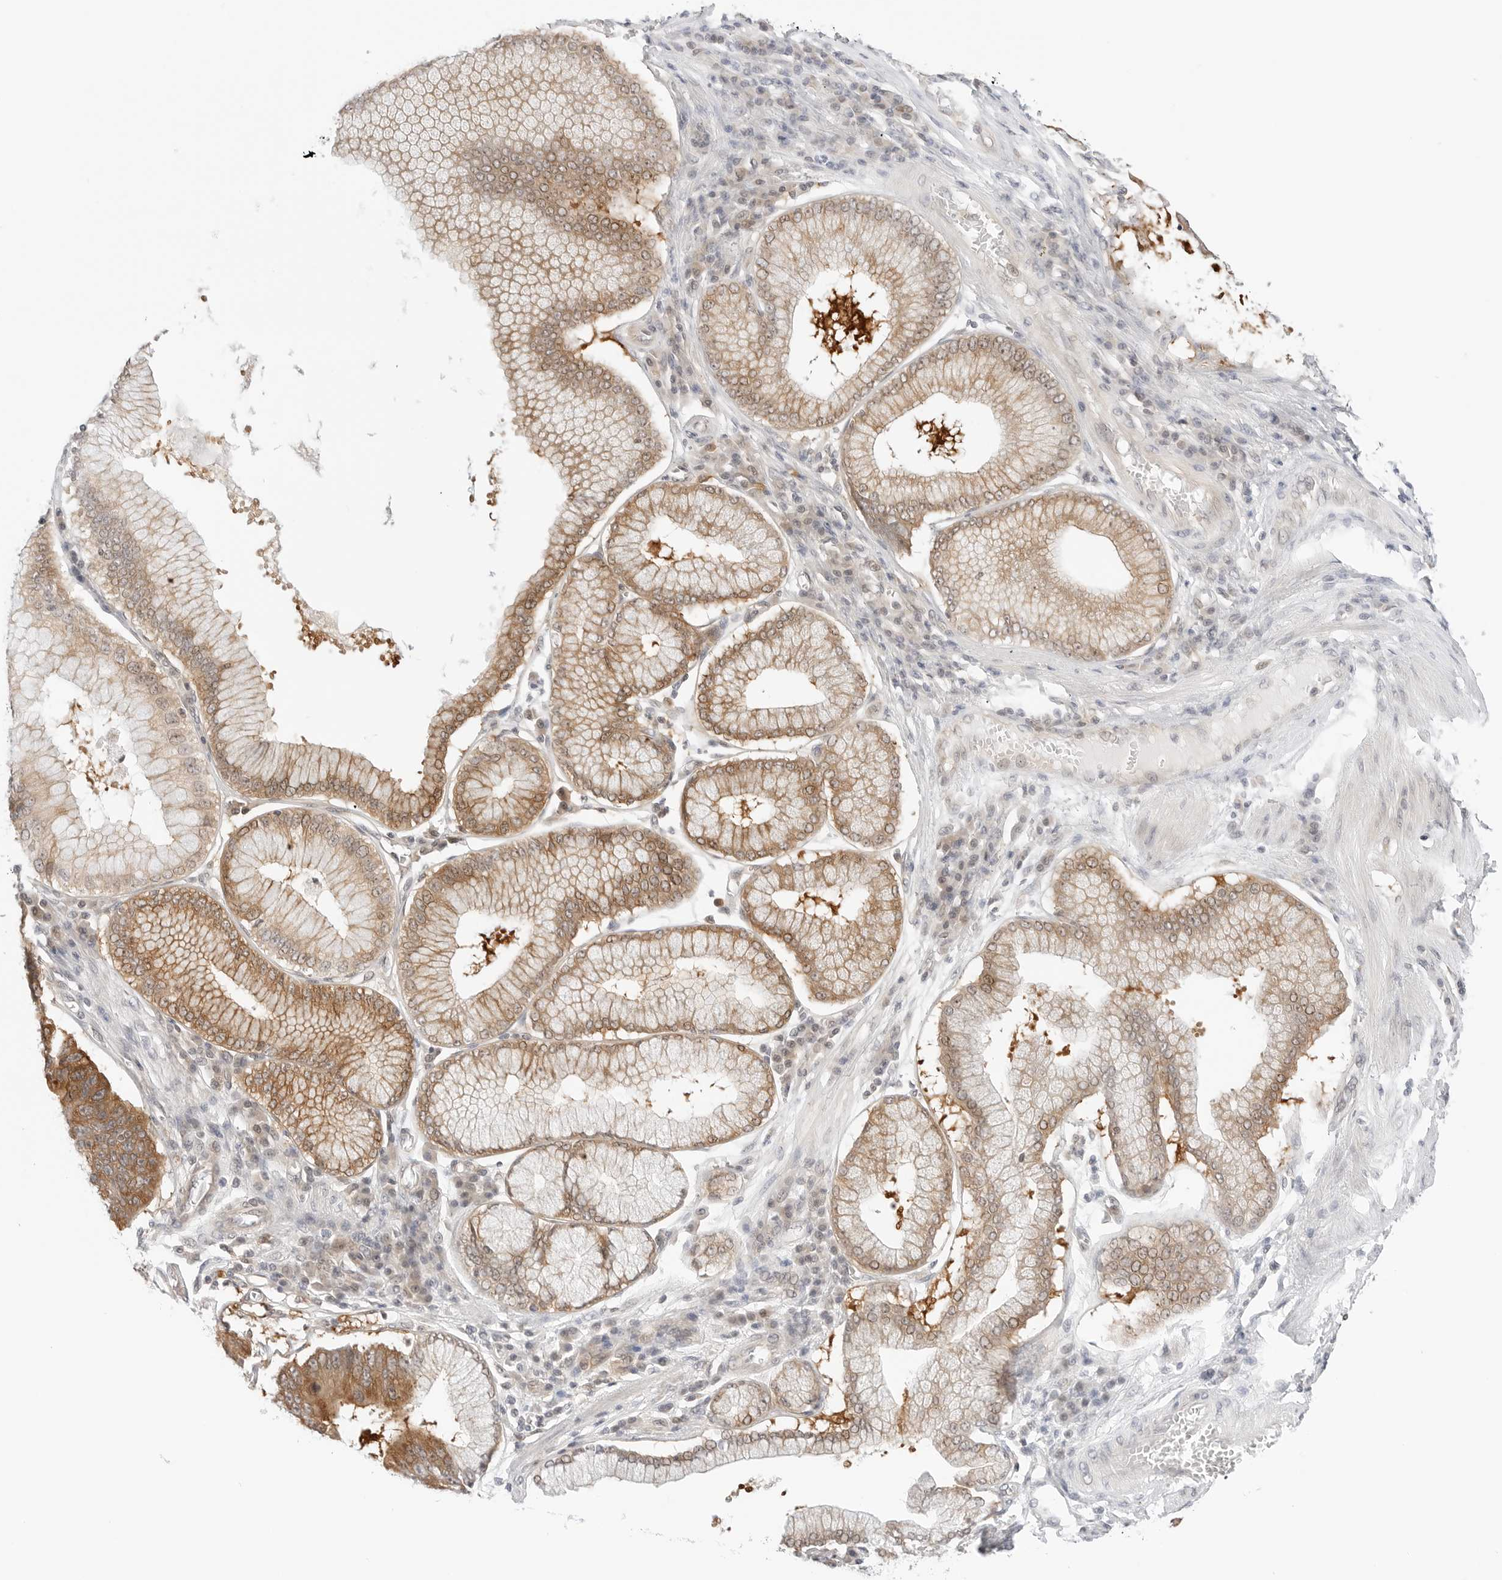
{"staining": {"intensity": "moderate", "quantity": ">75%", "location": "cytoplasmic/membranous"}, "tissue": "stomach cancer", "cell_type": "Tumor cells", "image_type": "cancer", "snomed": [{"axis": "morphology", "description": "Adenocarcinoma, NOS"}, {"axis": "topography", "description": "Stomach"}], "caption": "High-power microscopy captured an immunohistochemistry photomicrograph of stomach cancer (adenocarcinoma), revealing moderate cytoplasmic/membranous expression in approximately >75% of tumor cells.", "gene": "NUDC", "patient": {"sex": "male", "age": 59}}